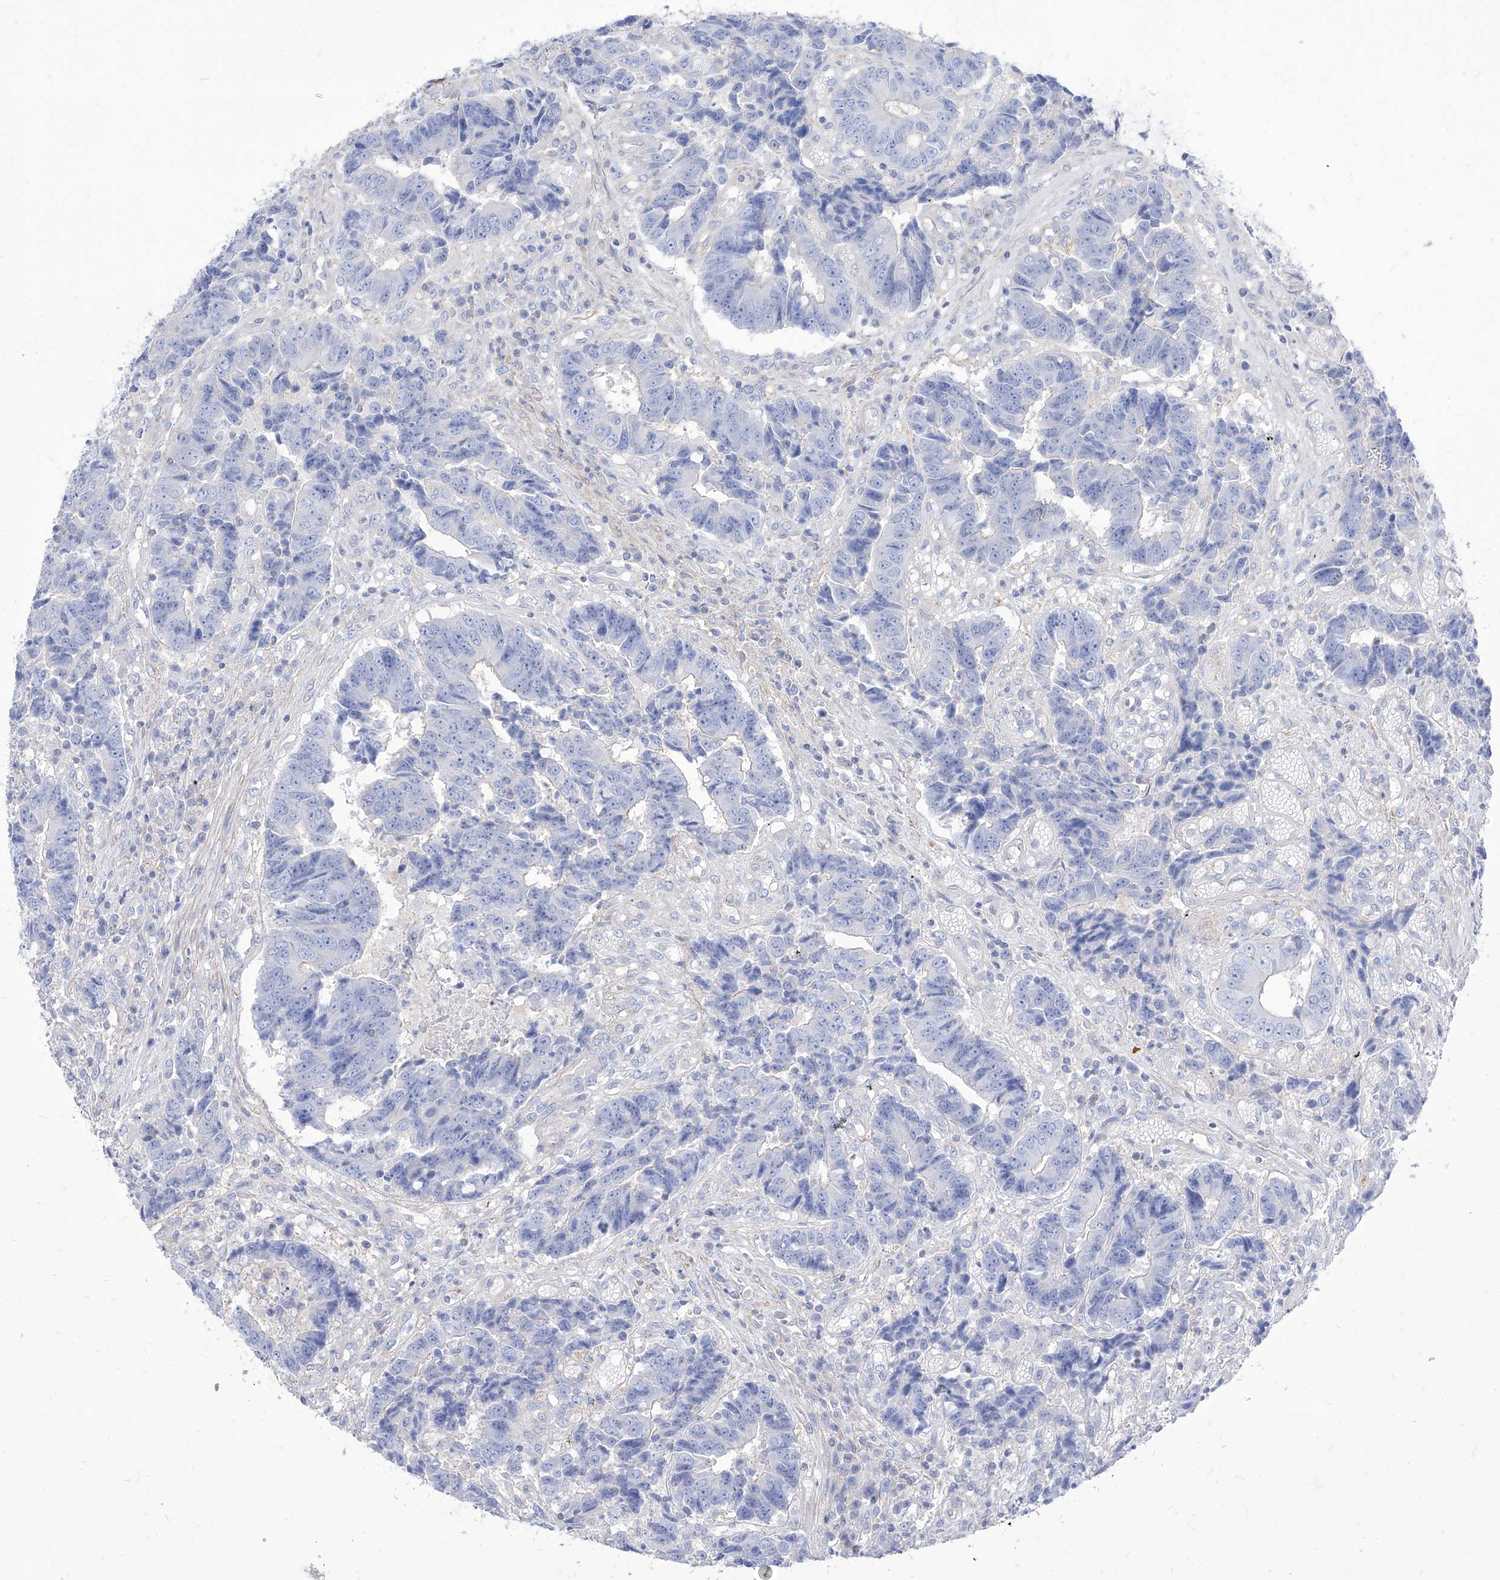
{"staining": {"intensity": "negative", "quantity": "none", "location": "none"}, "tissue": "colorectal cancer", "cell_type": "Tumor cells", "image_type": "cancer", "snomed": [{"axis": "morphology", "description": "Adenocarcinoma, NOS"}, {"axis": "topography", "description": "Rectum"}], "caption": "Immunohistochemistry image of neoplastic tissue: colorectal cancer stained with DAB (3,3'-diaminobenzidine) exhibits no significant protein staining in tumor cells. (DAB (3,3'-diaminobenzidine) immunohistochemistry (IHC) visualized using brightfield microscopy, high magnification).", "gene": "C1orf74", "patient": {"sex": "male", "age": 84}}